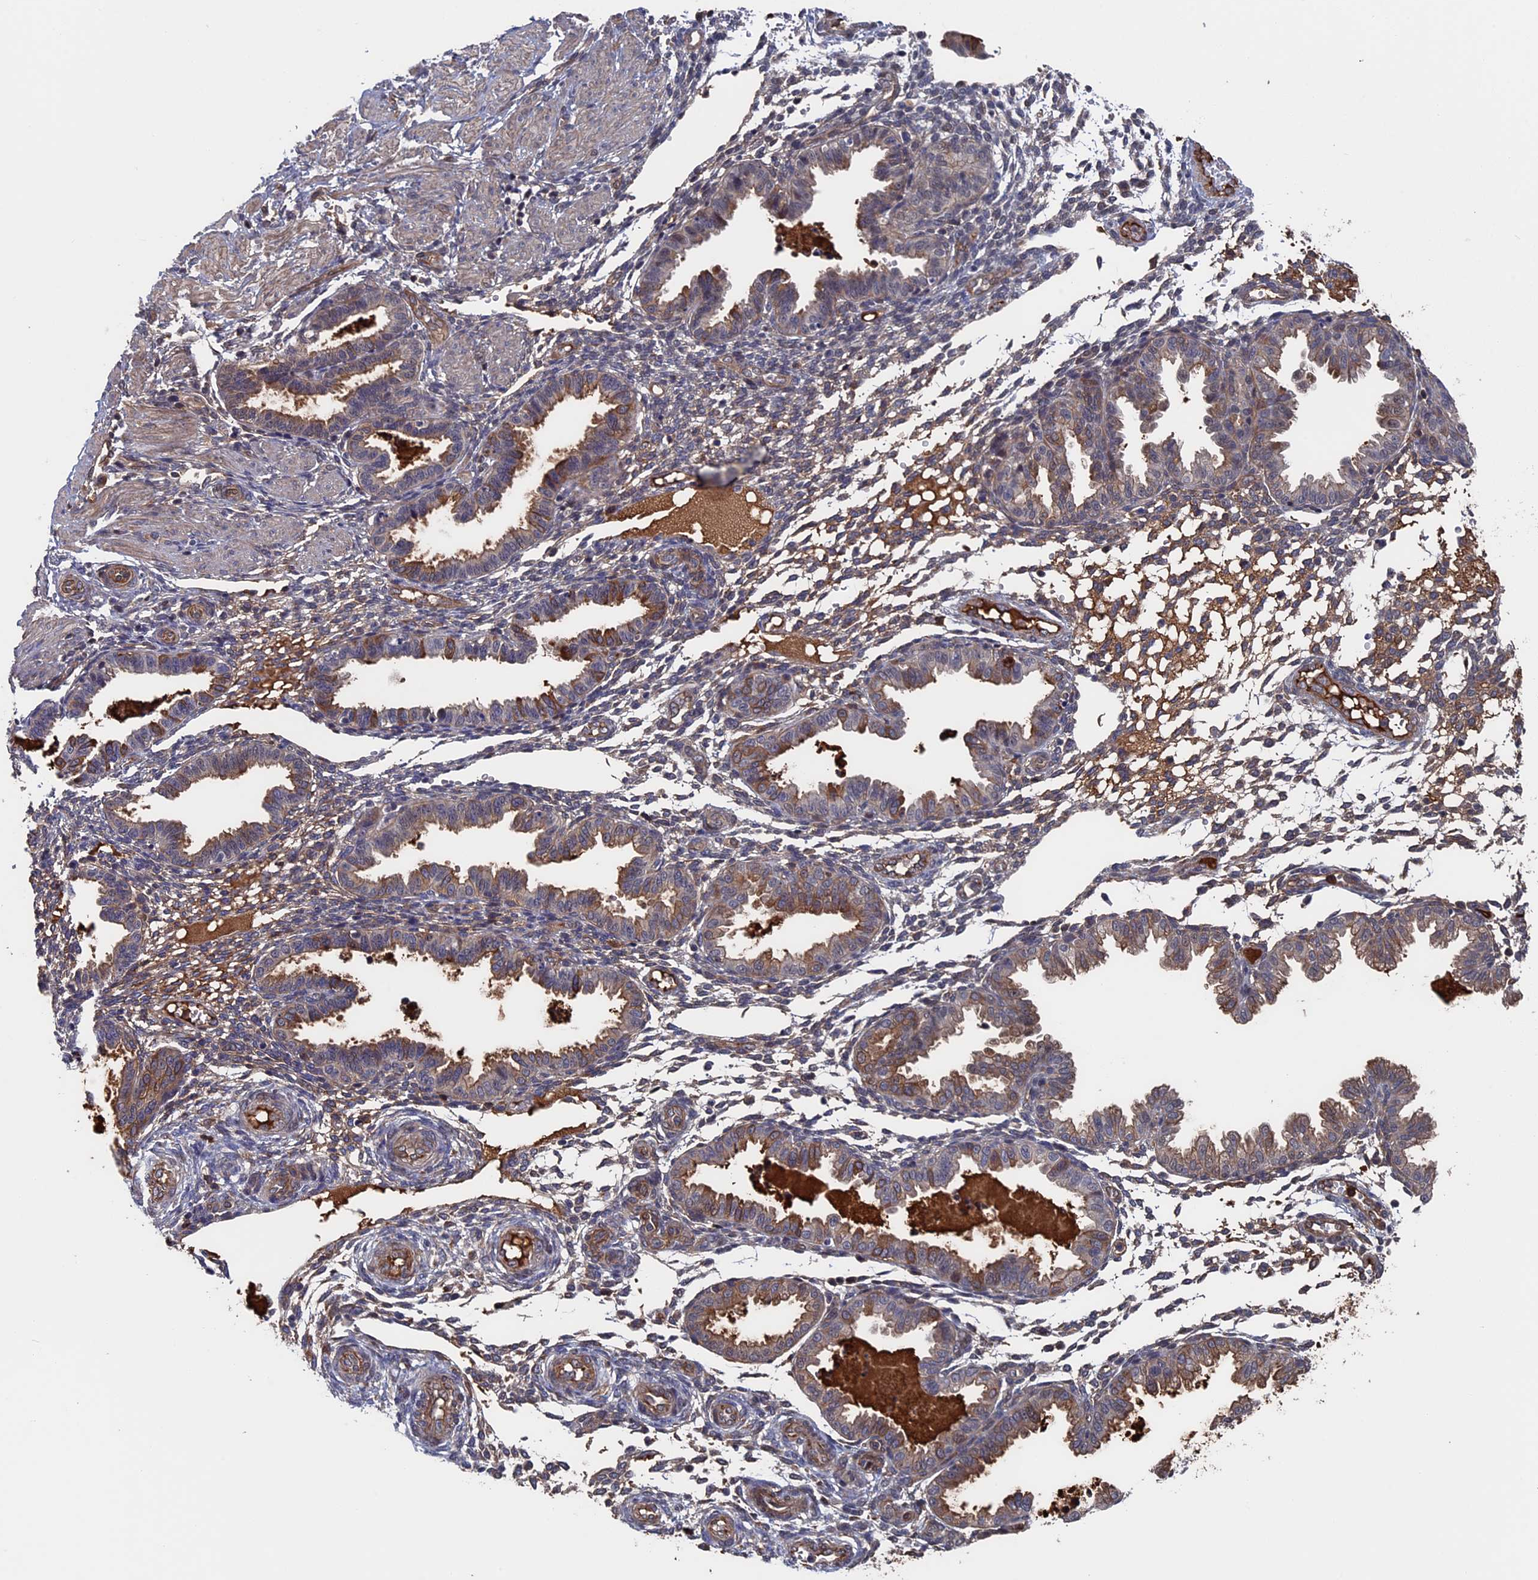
{"staining": {"intensity": "weak", "quantity": "<25%", "location": "cytoplasmic/membranous"}, "tissue": "endometrium", "cell_type": "Cells in endometrial stroma", "image_type": "normal", "snomed": [{"axis": "morphology", "description": "Normal tissue, NOS"}, {"axis": "topography", "description": "Endometrium"}], "caption": "A histopathology image of human endometrium is negative for staining in cells in endometrial stroma. (DAB IHC, high magnification).", "gene": "RPUSD1", "patient": {"sex": "female", "age": 33}}